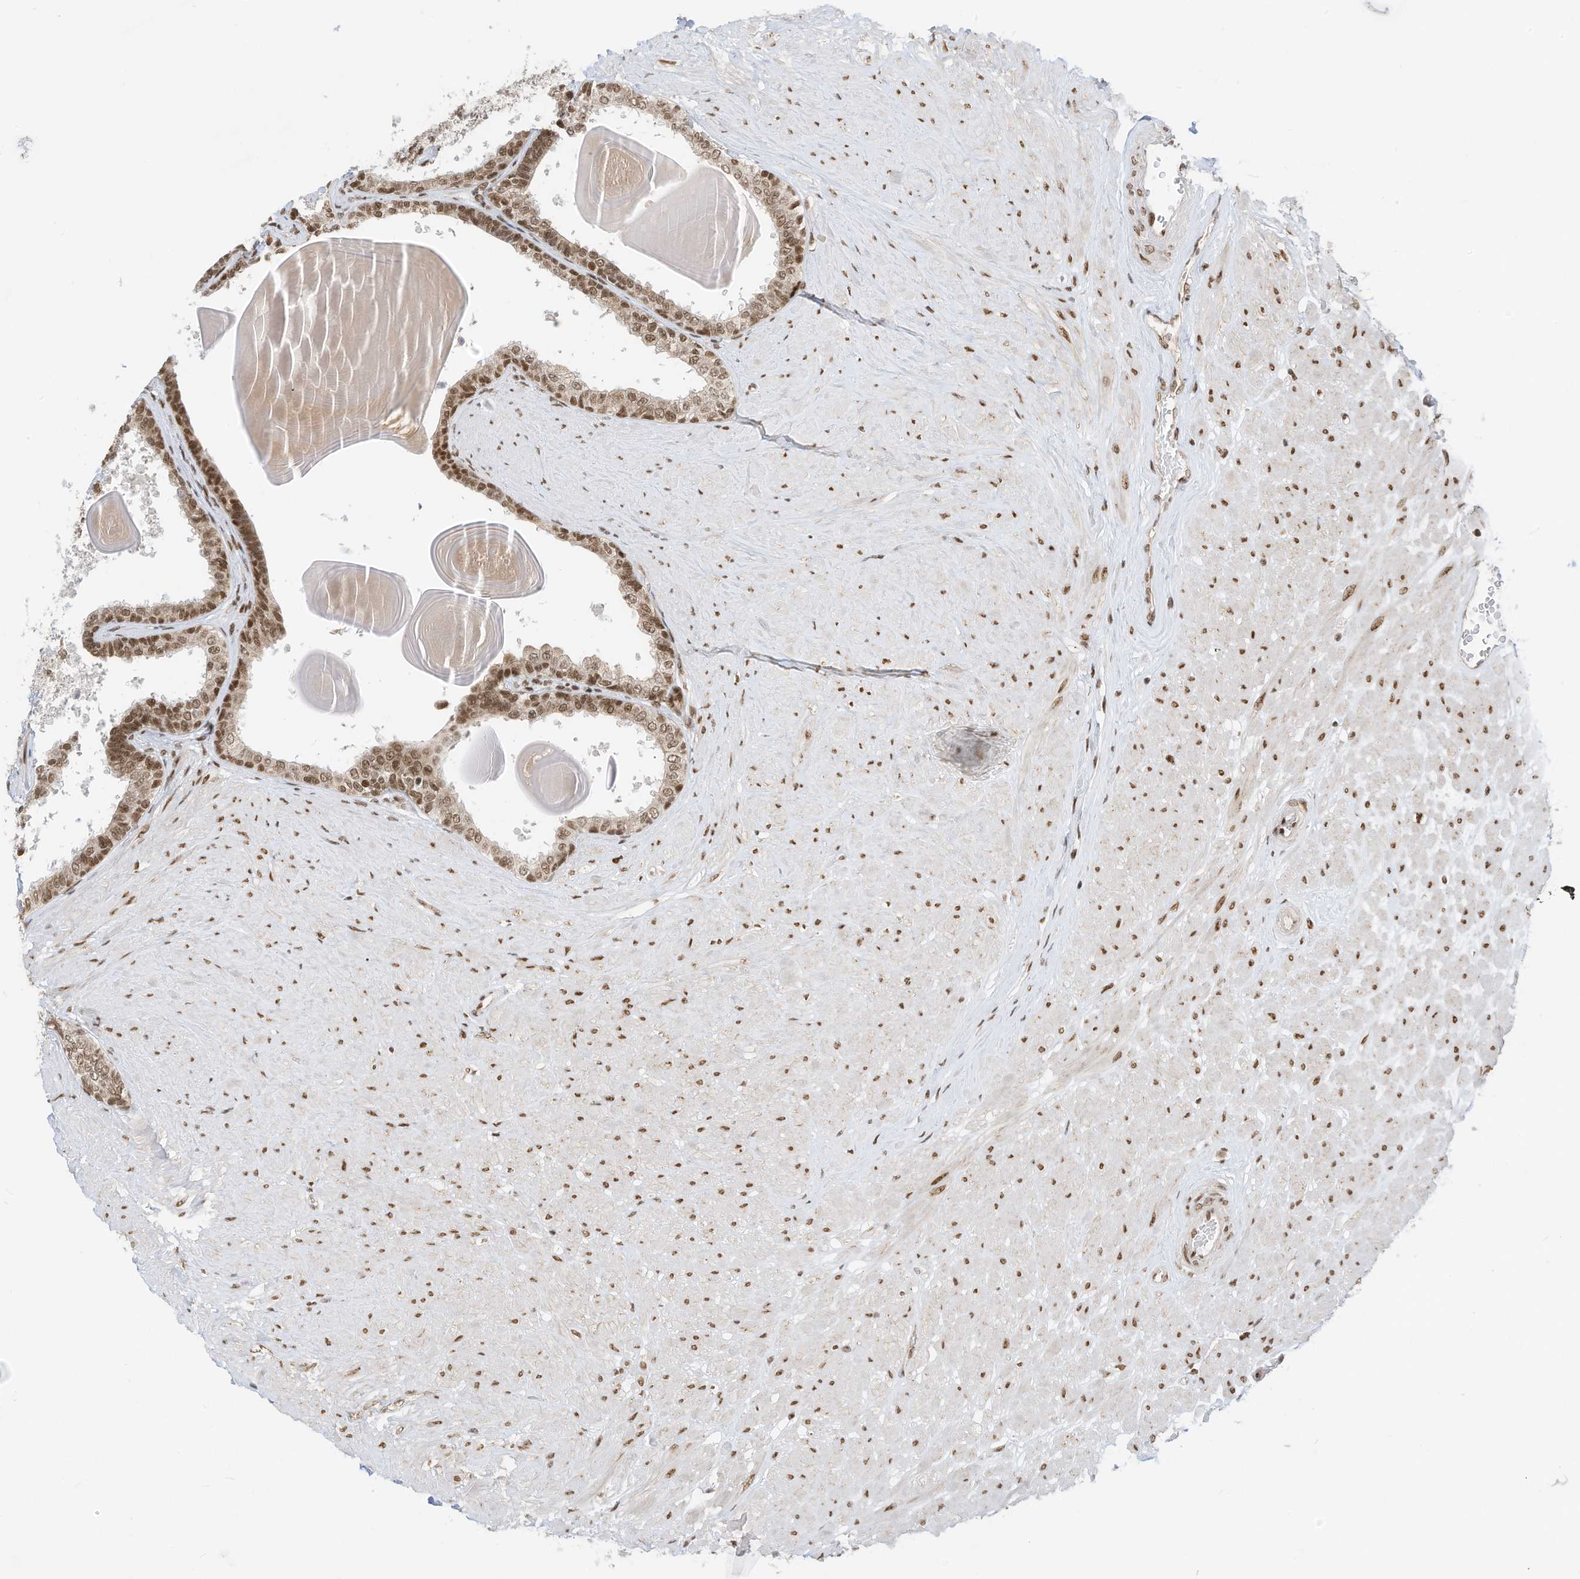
{"staining": {"intensity": "moderate", "quantity": ">75%", "location": "cytoplasmic/membranous,nuclear"}, "tissue": "prostate", "cell_type": "Glandular cells", "image_type": "normal", "snomed": [{"axis": "morphology", "description": "Normal tissue, NOS"}, {"axis": "topography", "description": "Prostate"}], "caption": "Immunohistochemistry (IHC) micrograph of benign prostate: human prostate stained using immunohistochemistry (IHC) displays medium levels of moderate protein expression localized specifically in the cytoplasmic/membranous,nuclear of glandular cells, appearing as a cytoplasmic/membranous,nuclear brown color.", "gene": "AURKAIP1", "patient": {"sex": "male", "age": 48}}